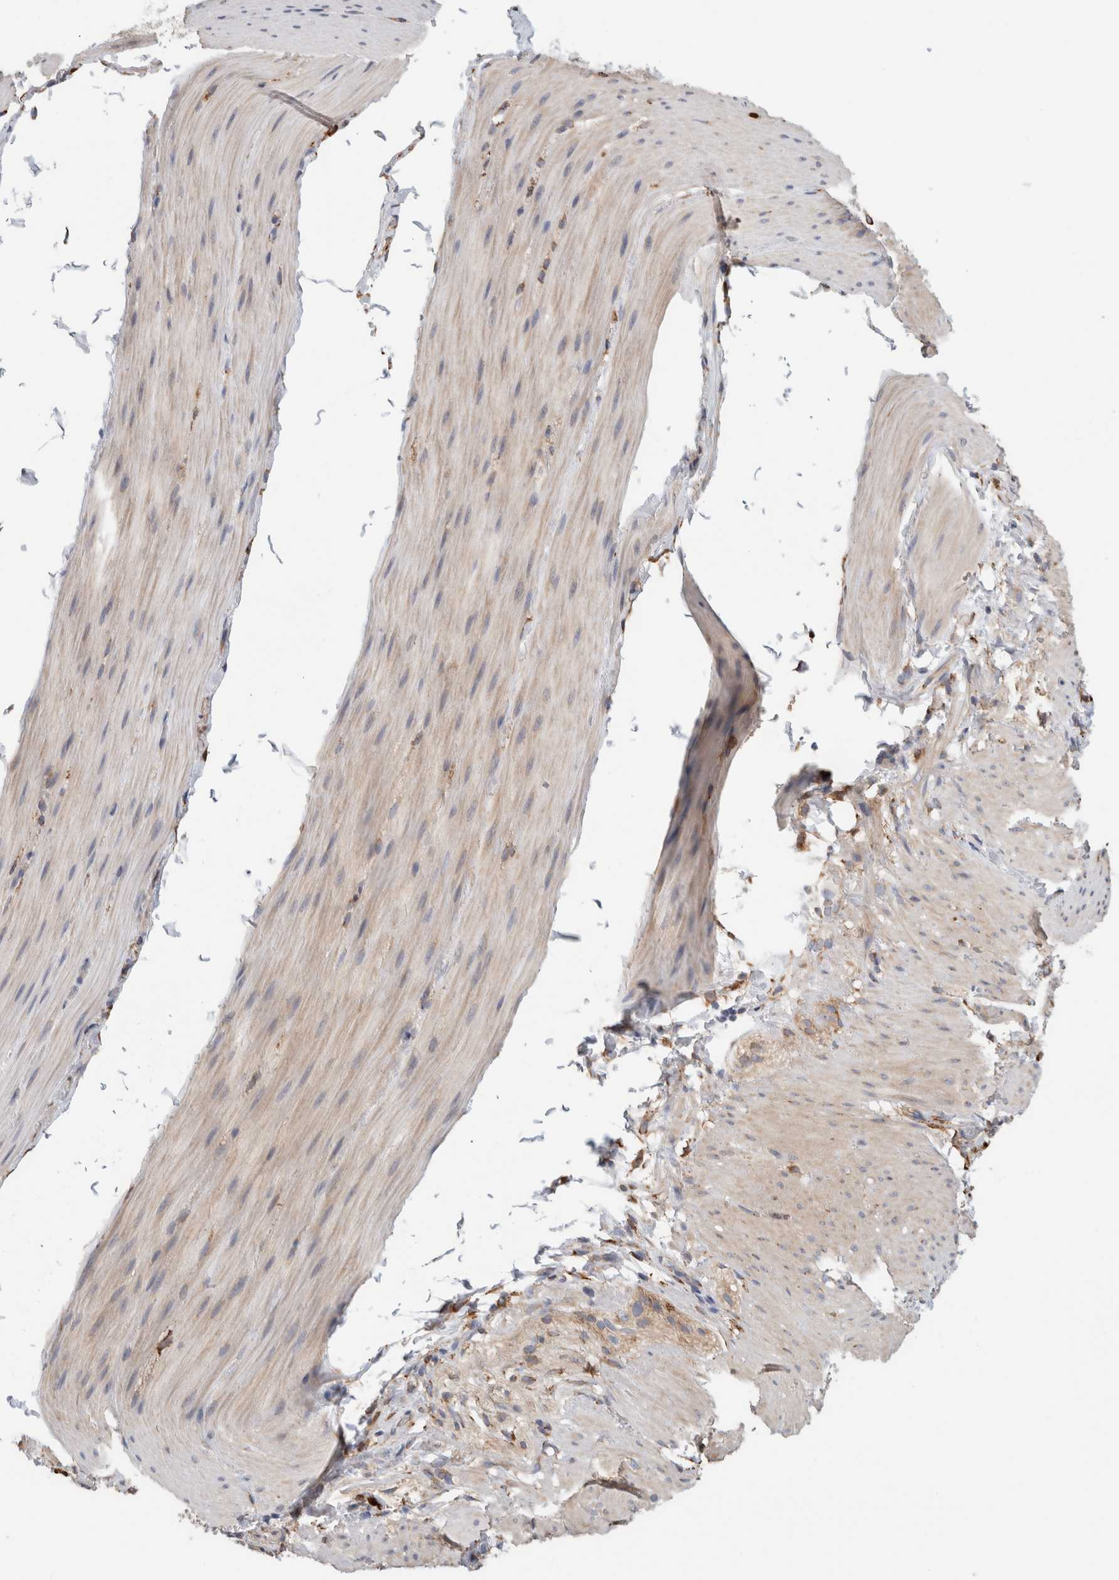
{"staining": {"intensity": "weak", "quantity": "25%-75%", "location": "cytoplasmic/membranous"}, "tissue": "smooth muscle", "cell_type": "Smooth muscle cells", "image_type": "normal", "snomed": [{"axis": "morphology", "description": "Normal tissue, NOS"}, {"axis": "topography", "description": "Smooth muscle"}, {"axis": "topography", "description": "Small intestine"}], "caption": "Smooth muscle stained with immunohistochemistry (IHC) demonstrates weak cytoplasmic/membranous staining in approximately 25%-75% of smooth muscle cells. The staining was performed using DAB, with brown indicating positive protein expression. Nuclei are stained blue with hematoxylin.", "gene": "P4HA1", "patient": {"sex": "female", "age": 84}}